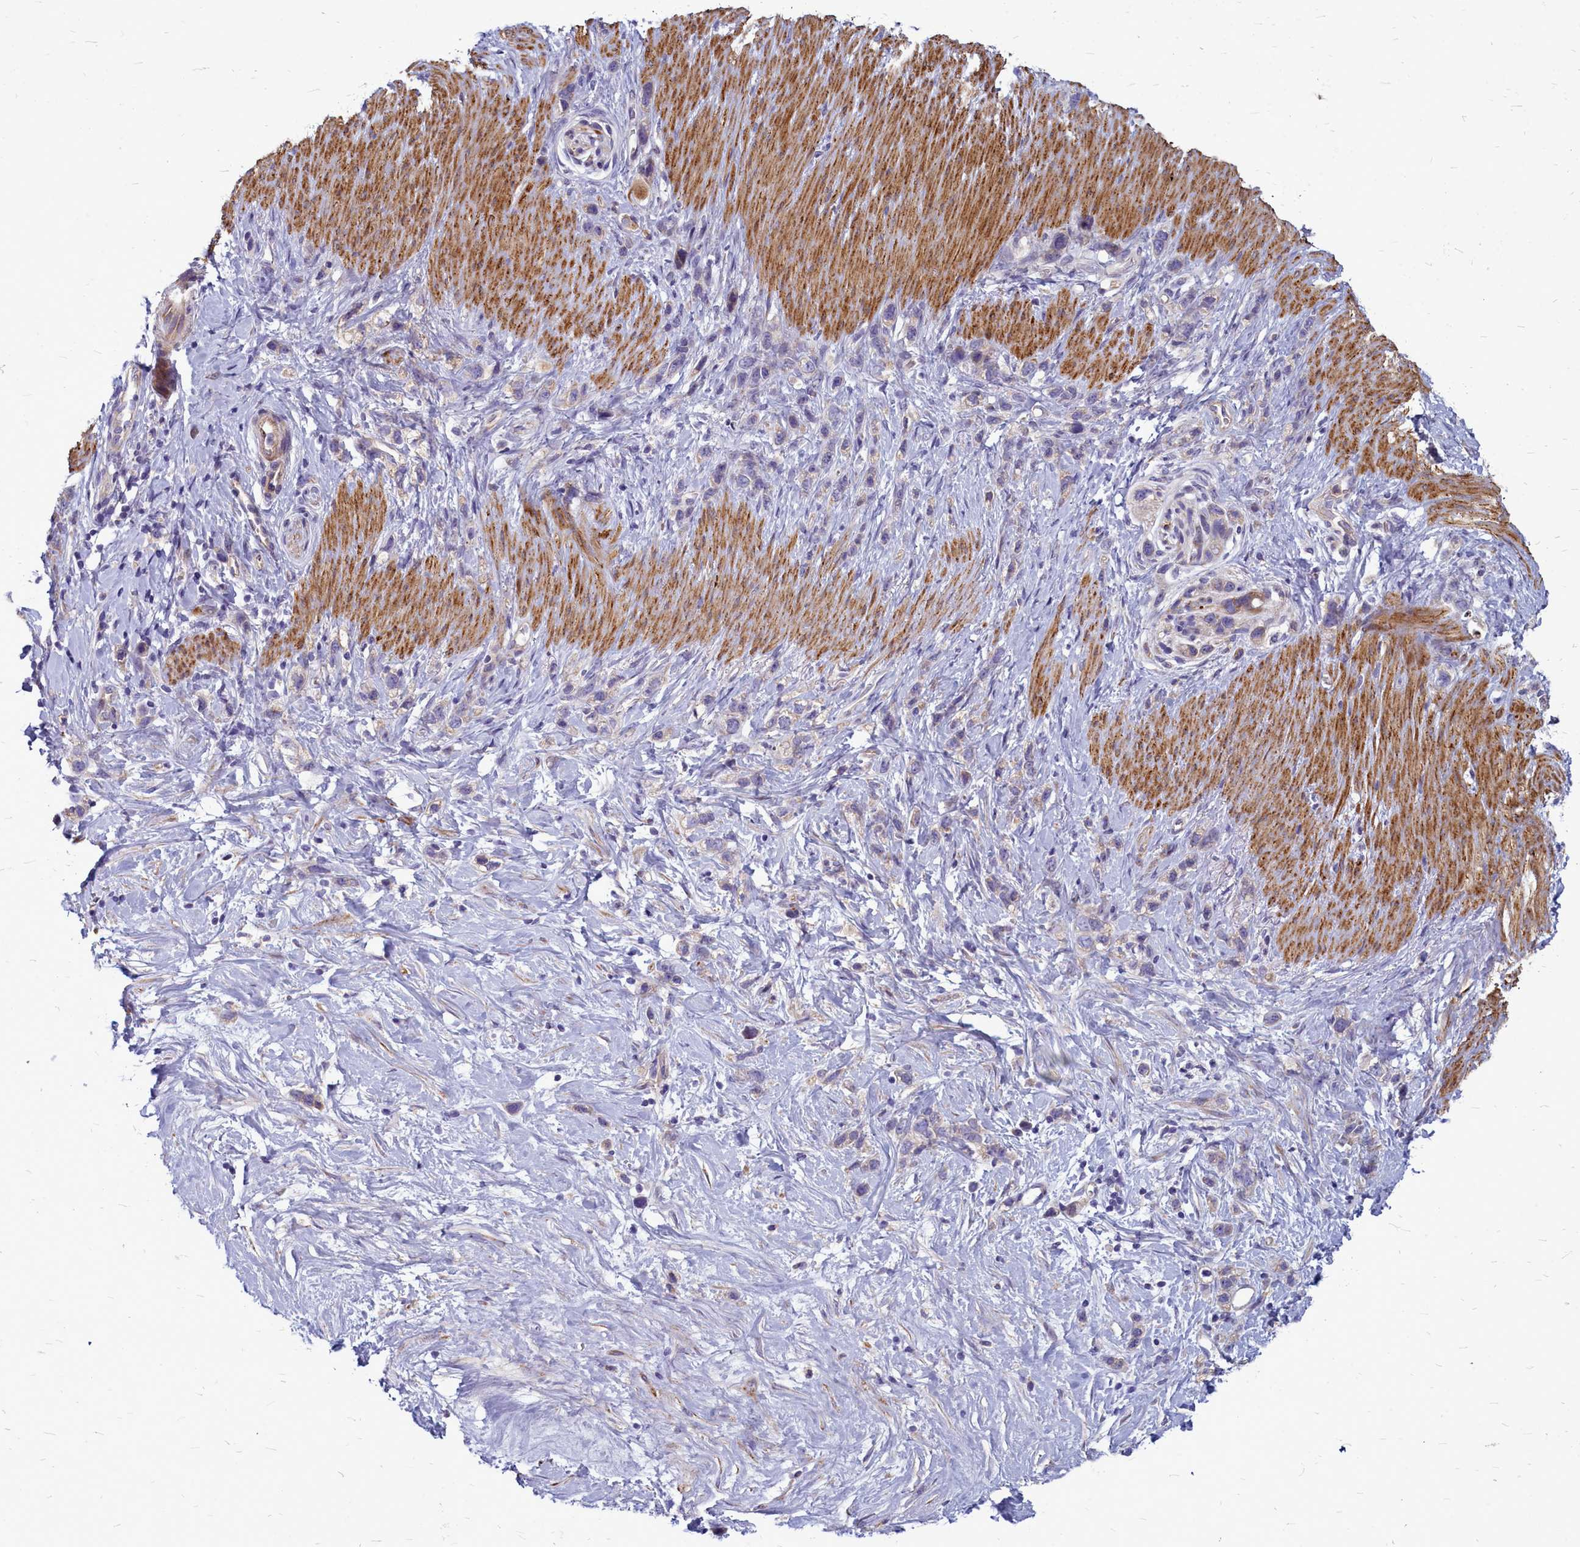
{"staining": {"intensity": "negative", "quantity": "none", "location": "none"}, "tissue": "stomach cancer", "cell_type": "Tumor cells", "image_type": "cancer", "snomed": [{"axis": "morphology", "description": "Adenocarcinoma, NOS"}, {"axis": "topography", "description": "Stomach"}], "caption": "IHC micrograph of neoplastic tissue: adenocarcinoma (stomach) stained with DAB (3,3'-diaminobenzidine) reveals no significant protein staining in tumor cells.", "gene": "SMPD4", "patient": {"sex": "female", "age": 65}}